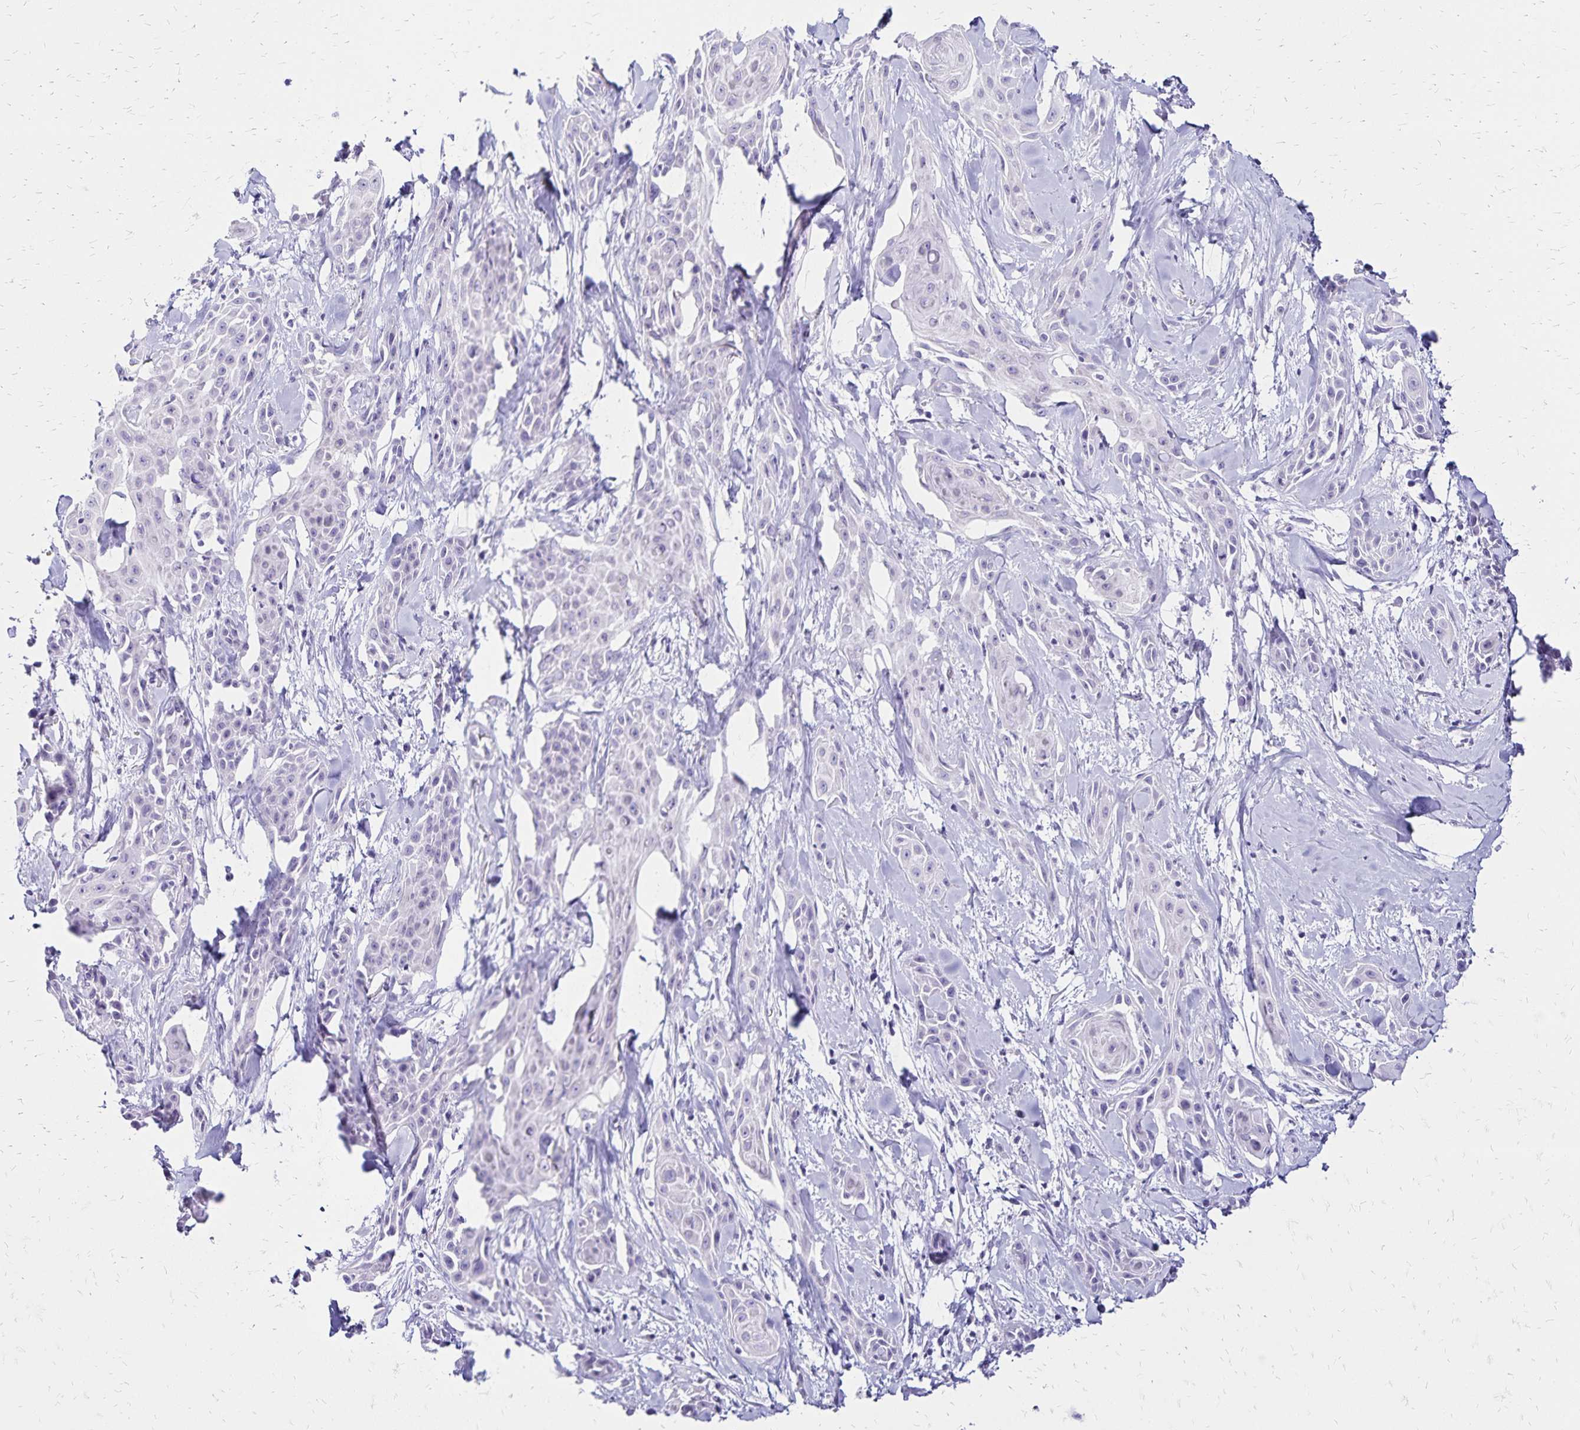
{"staining": {"intensity": "negative", "quantity": "none", "location": "none"}, "tissue": "skin cancer", "cell_type": "Tumor cells", "image_type": "cancer", "snomed": [{"axis": "morphology", "description": "Squamous cell carcinoma, NOS"}, {"axis": "topography", "description": "Skin"}, {"axis": "topography", "description": "Anal"}], "caption": "Immunohistochemical staining of skin squamous cell carcinoma shows no significant expression in tumor cells.", "gene": "LIN28B", "patient": {"sex": "male", "age": 64}}